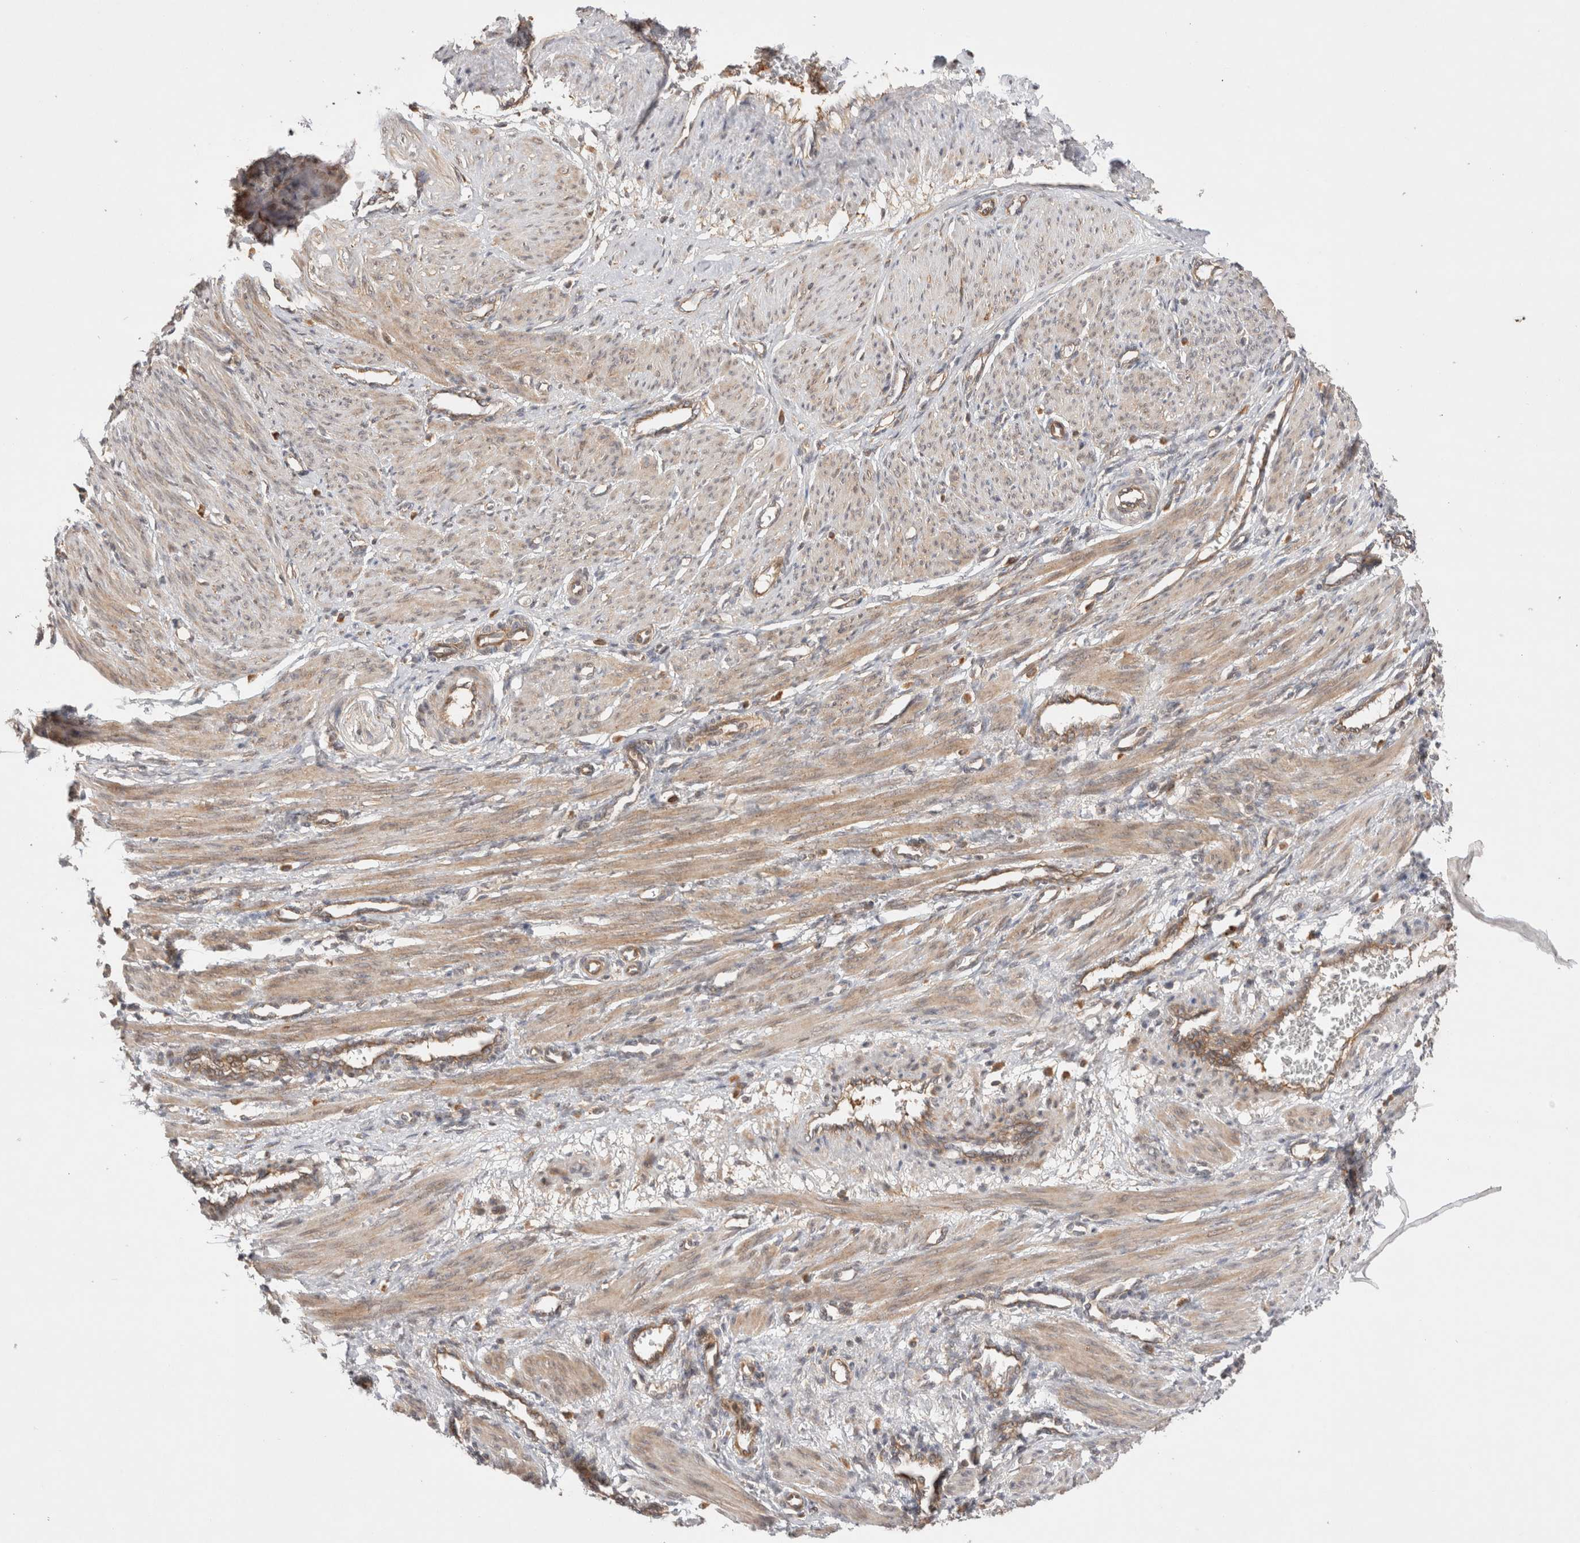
{"staining": {"intensity": "weak", "quantity": ">75%", "location": "cytoplasmic/membranous"}, "tissue": "smooth muscle", "cell_type": "Smooth muscle cells", "image_type": "normal", "snomed": [{"axis": "morphology", "description": "Normal tissue, NOS"}, {"axis": "topography", "description": "Endometrium"}], "caption": "Immunohistochemical staining of unremarkable human smooth muscle reveals low levels of weak cytoplasmic/membranous positivity in about >75% of smooth muscle cells.", "gene": "VPS28", "patient": {"sex": "female", "age": 33}}